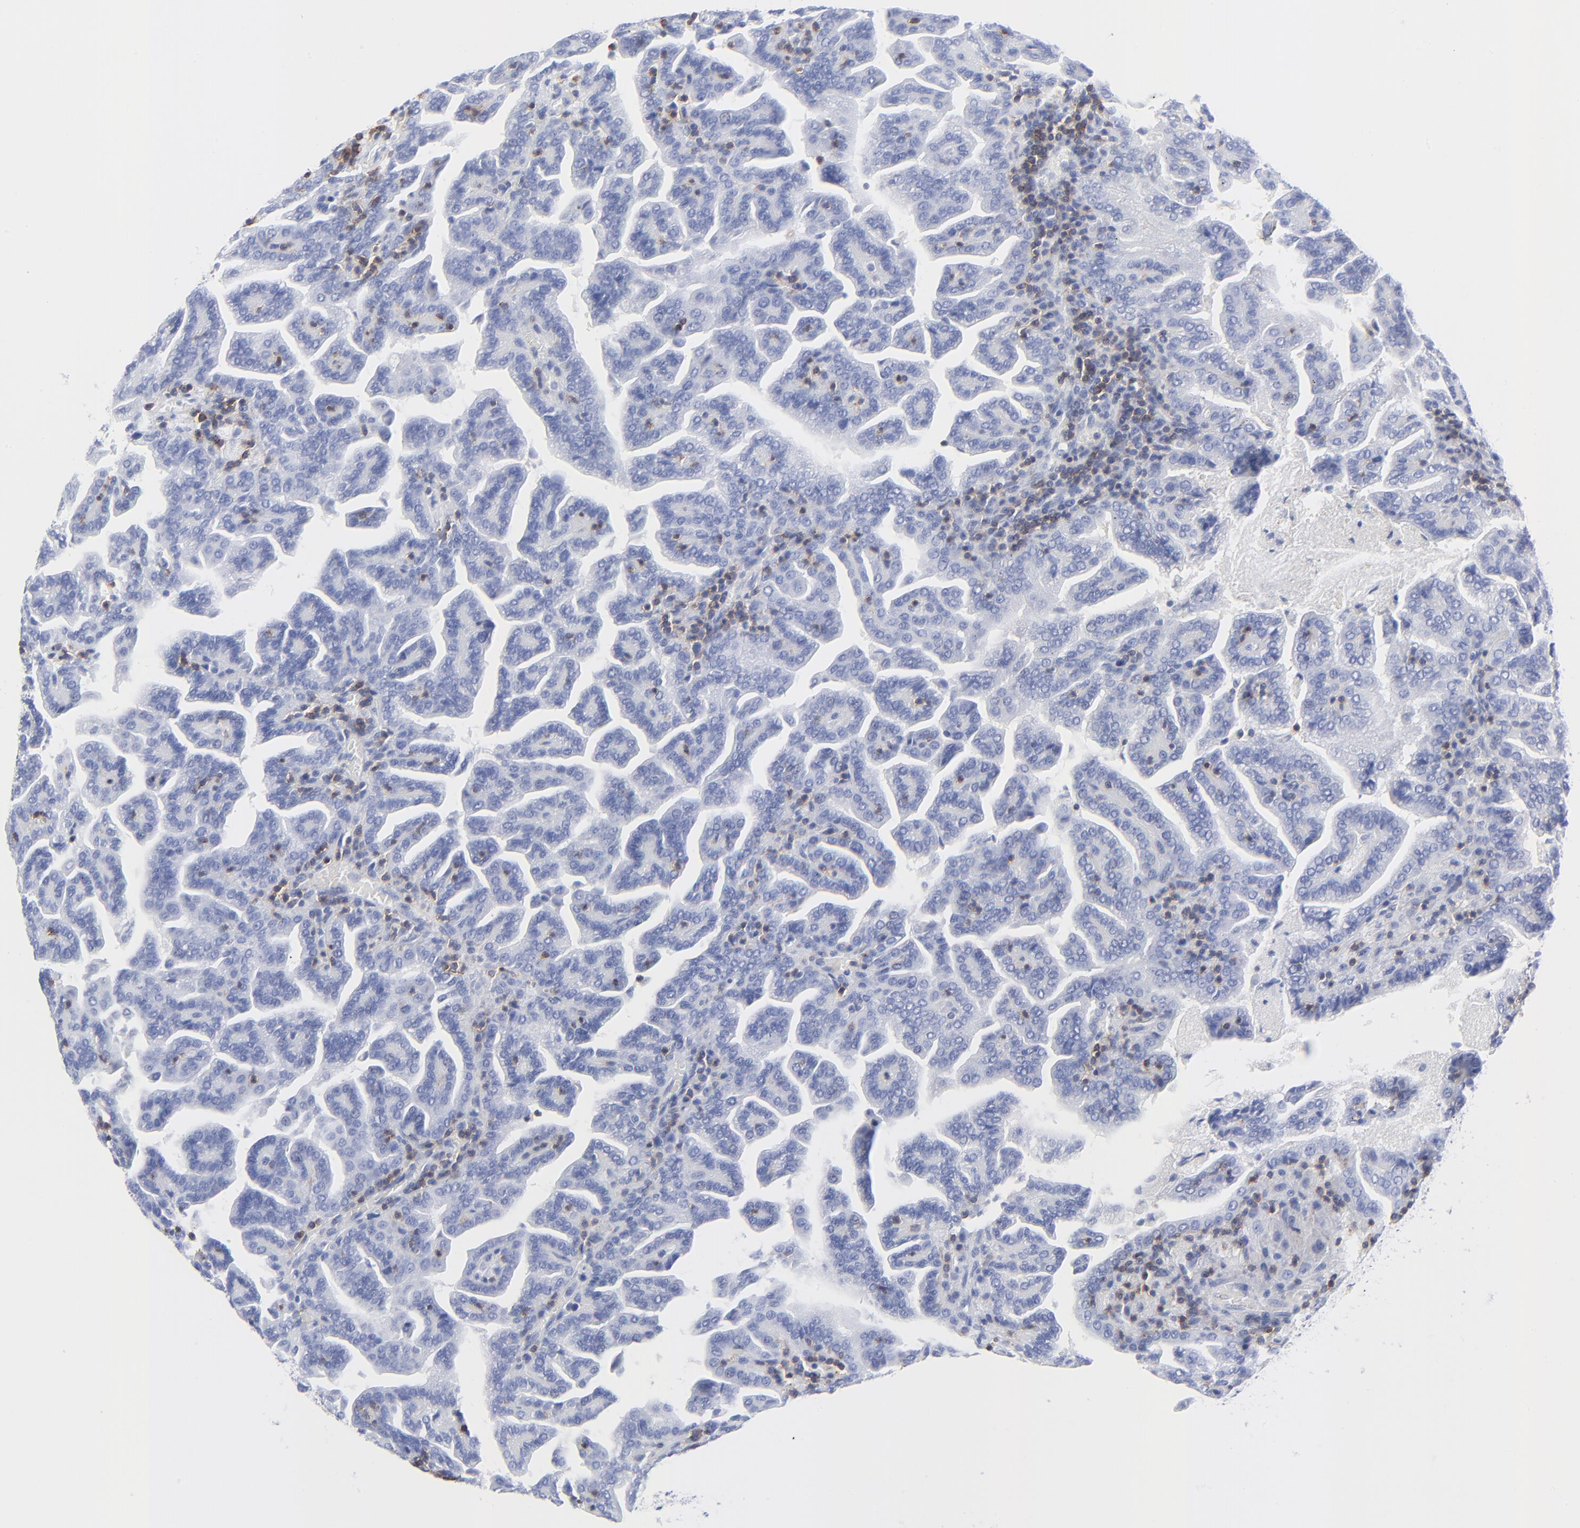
{"staining": {"intensity": "negative", "quantity": "none", "location": "none"}, "tissue": "renal cancer", "cell_type": "Tumor cells", "image_type": "cancer", "snomed": [{"axis": "morphology", "description": "Adenocarcinoma, NOS"}, {"axis": "topography", "description": "Kidney"}], "caption": "This is an immunohistochemistry histopathology image of human renal cancer. There is no staining in tumor cells.", "gene": "LCK", "patient": {"sex": "male", "age": 61}}